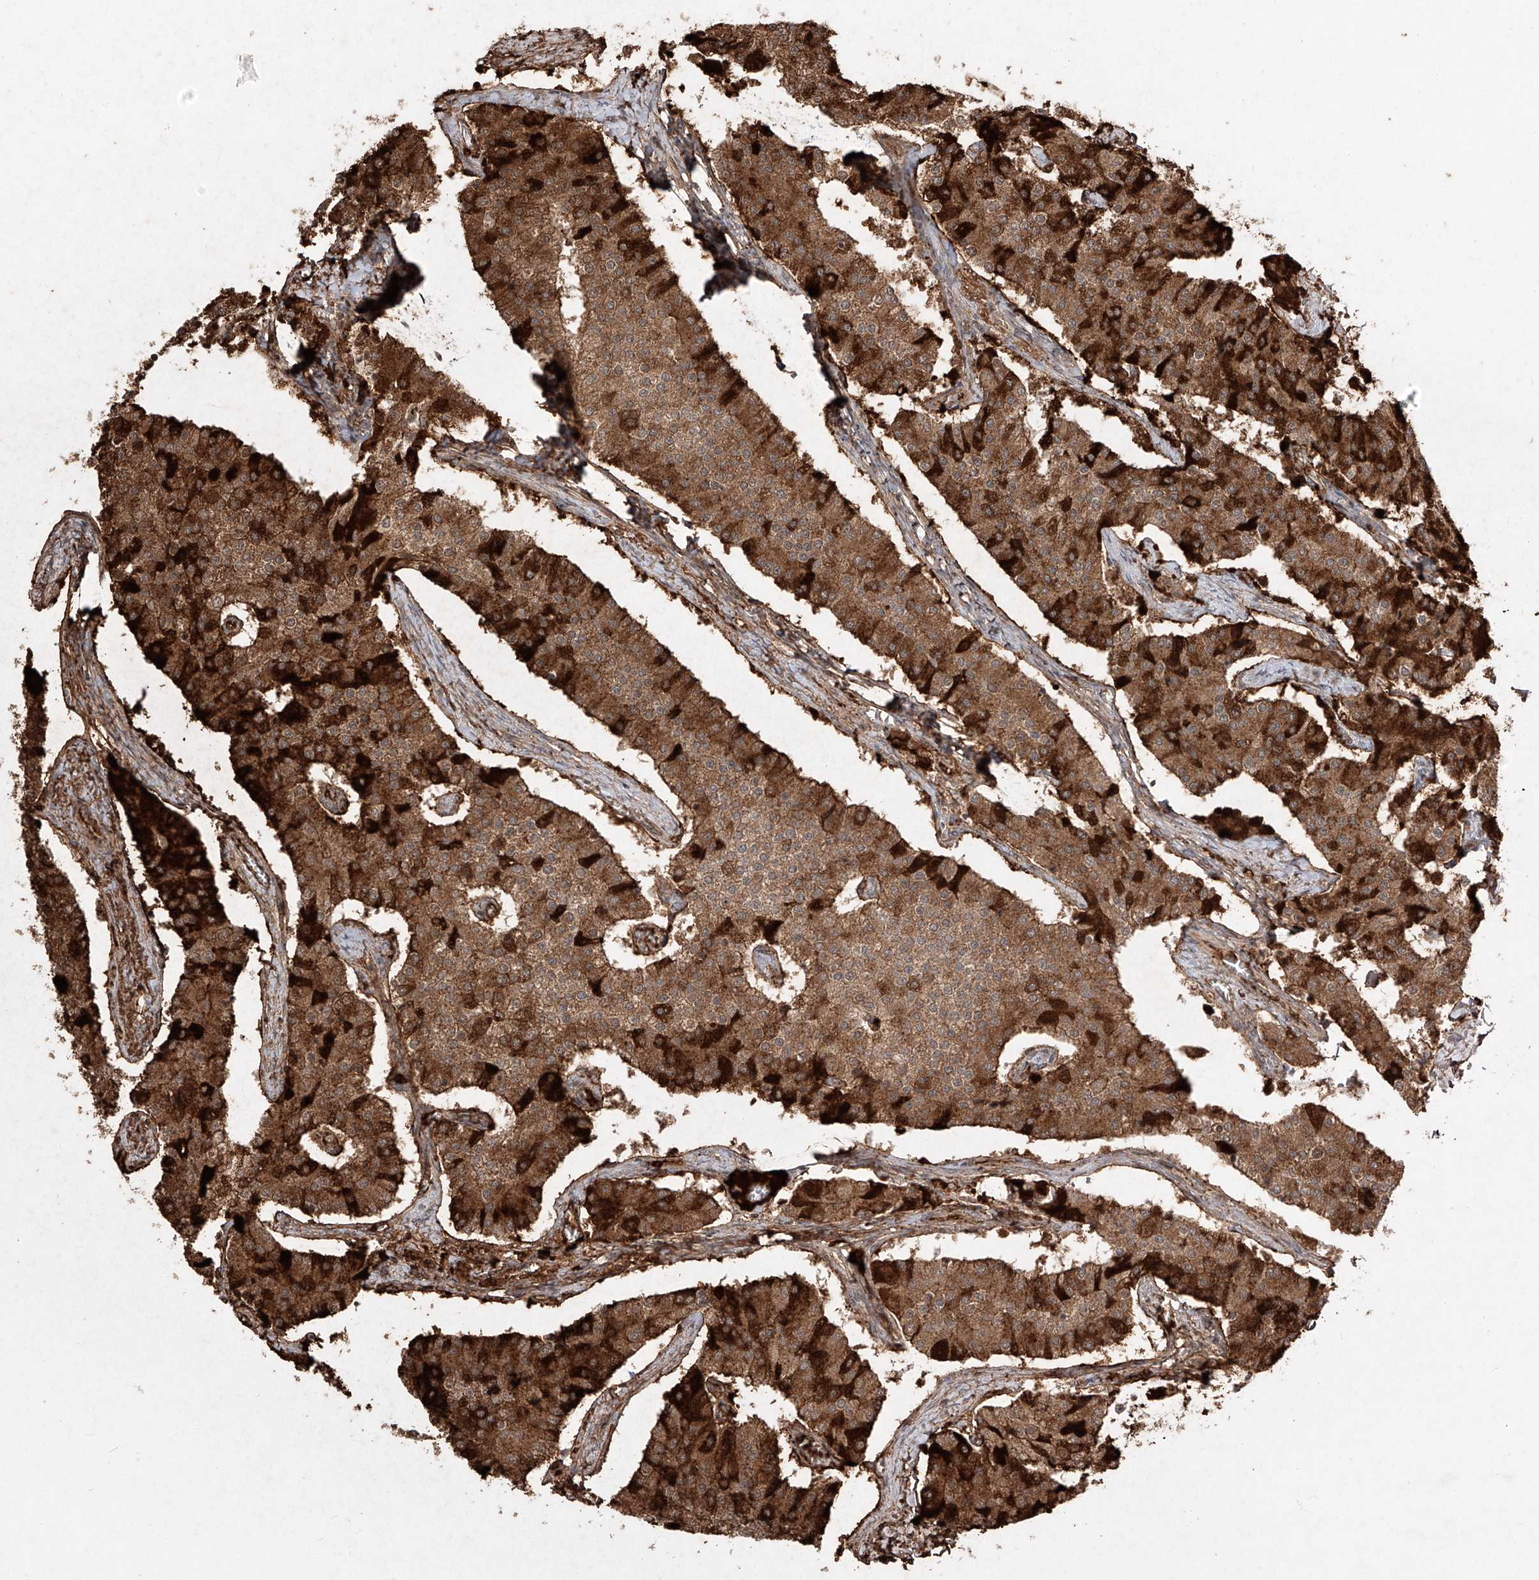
{"staining": {"intensity": "strong", "quantity": ">75%", "location": "cytoplasmic/membranous"}, "tissue": "carcinoid", "cell_type": "Tumor cells", "image_type": "cancer", "snomed": [{"axis": "morphology", "description": "Carcinoid, malignant, NOS"}, {"axis": "topography", "description": "Colon"}], "caption": "Brown immunohistochemical staining in human carcinoid exhibits strong cytoplasmic/membranous expression in about >75% of tumor cells.", "gene": "SNRNP27", "patient": {"sex": "female", "age": 52}}